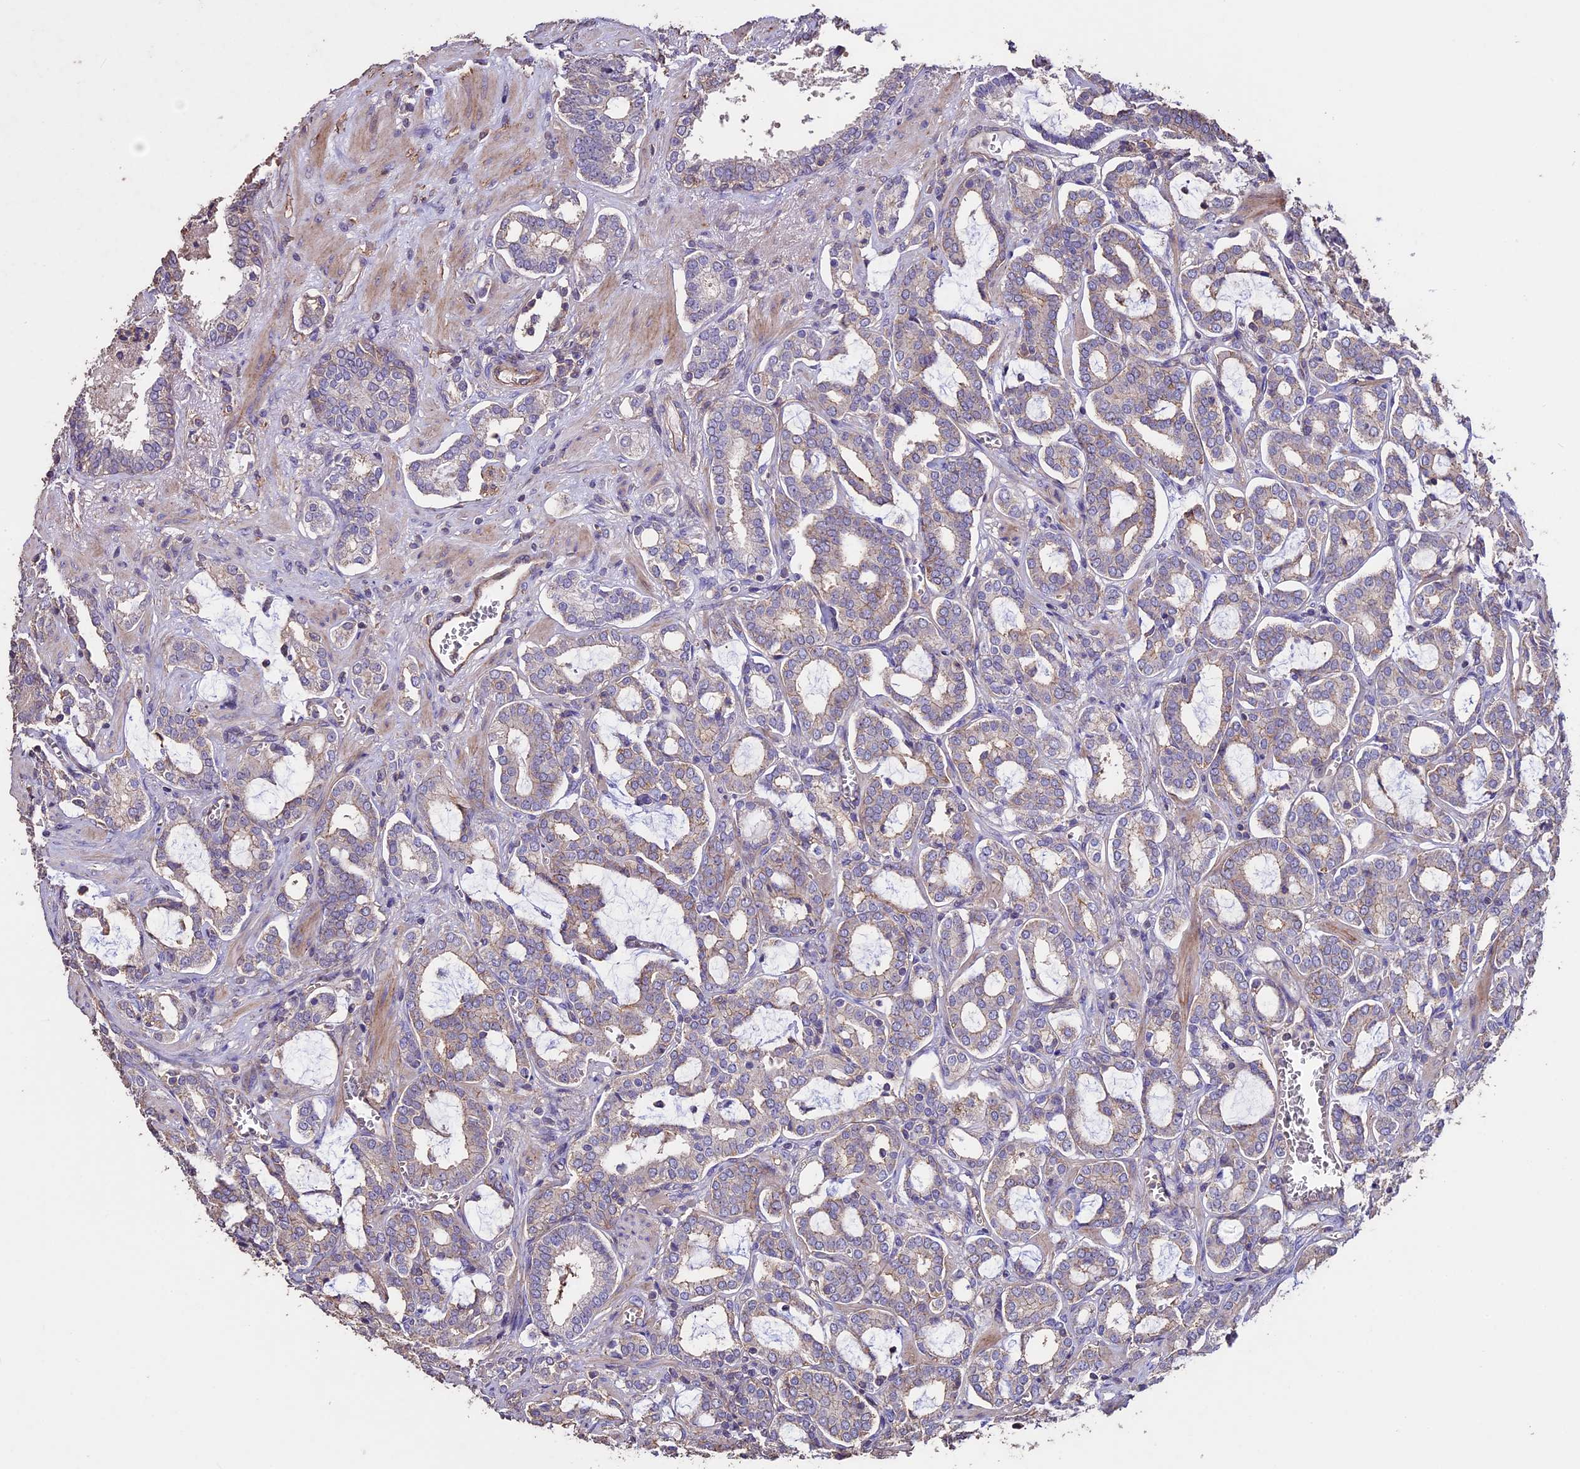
{"staining": {"intensity": "weak", "quantity": "<25%", "location": "cytoplasmic/membranous"}, "tissue": "prostate cancer", "cell_type": "Tumor cells", "image_type": "cancer", "snomed": [{"axis": "morphology", "description": "Adenocarcinoma, High grade"}, {"axis": "topography", "description": "Prostate and seminal vesicle, NOS"}], "caption": "IHC of adenocarcinoma (high-grade) (prostate) displays no staining in tumor cells.", "gene": "USB1", "patient": {"sex": "male", "age": 67}}